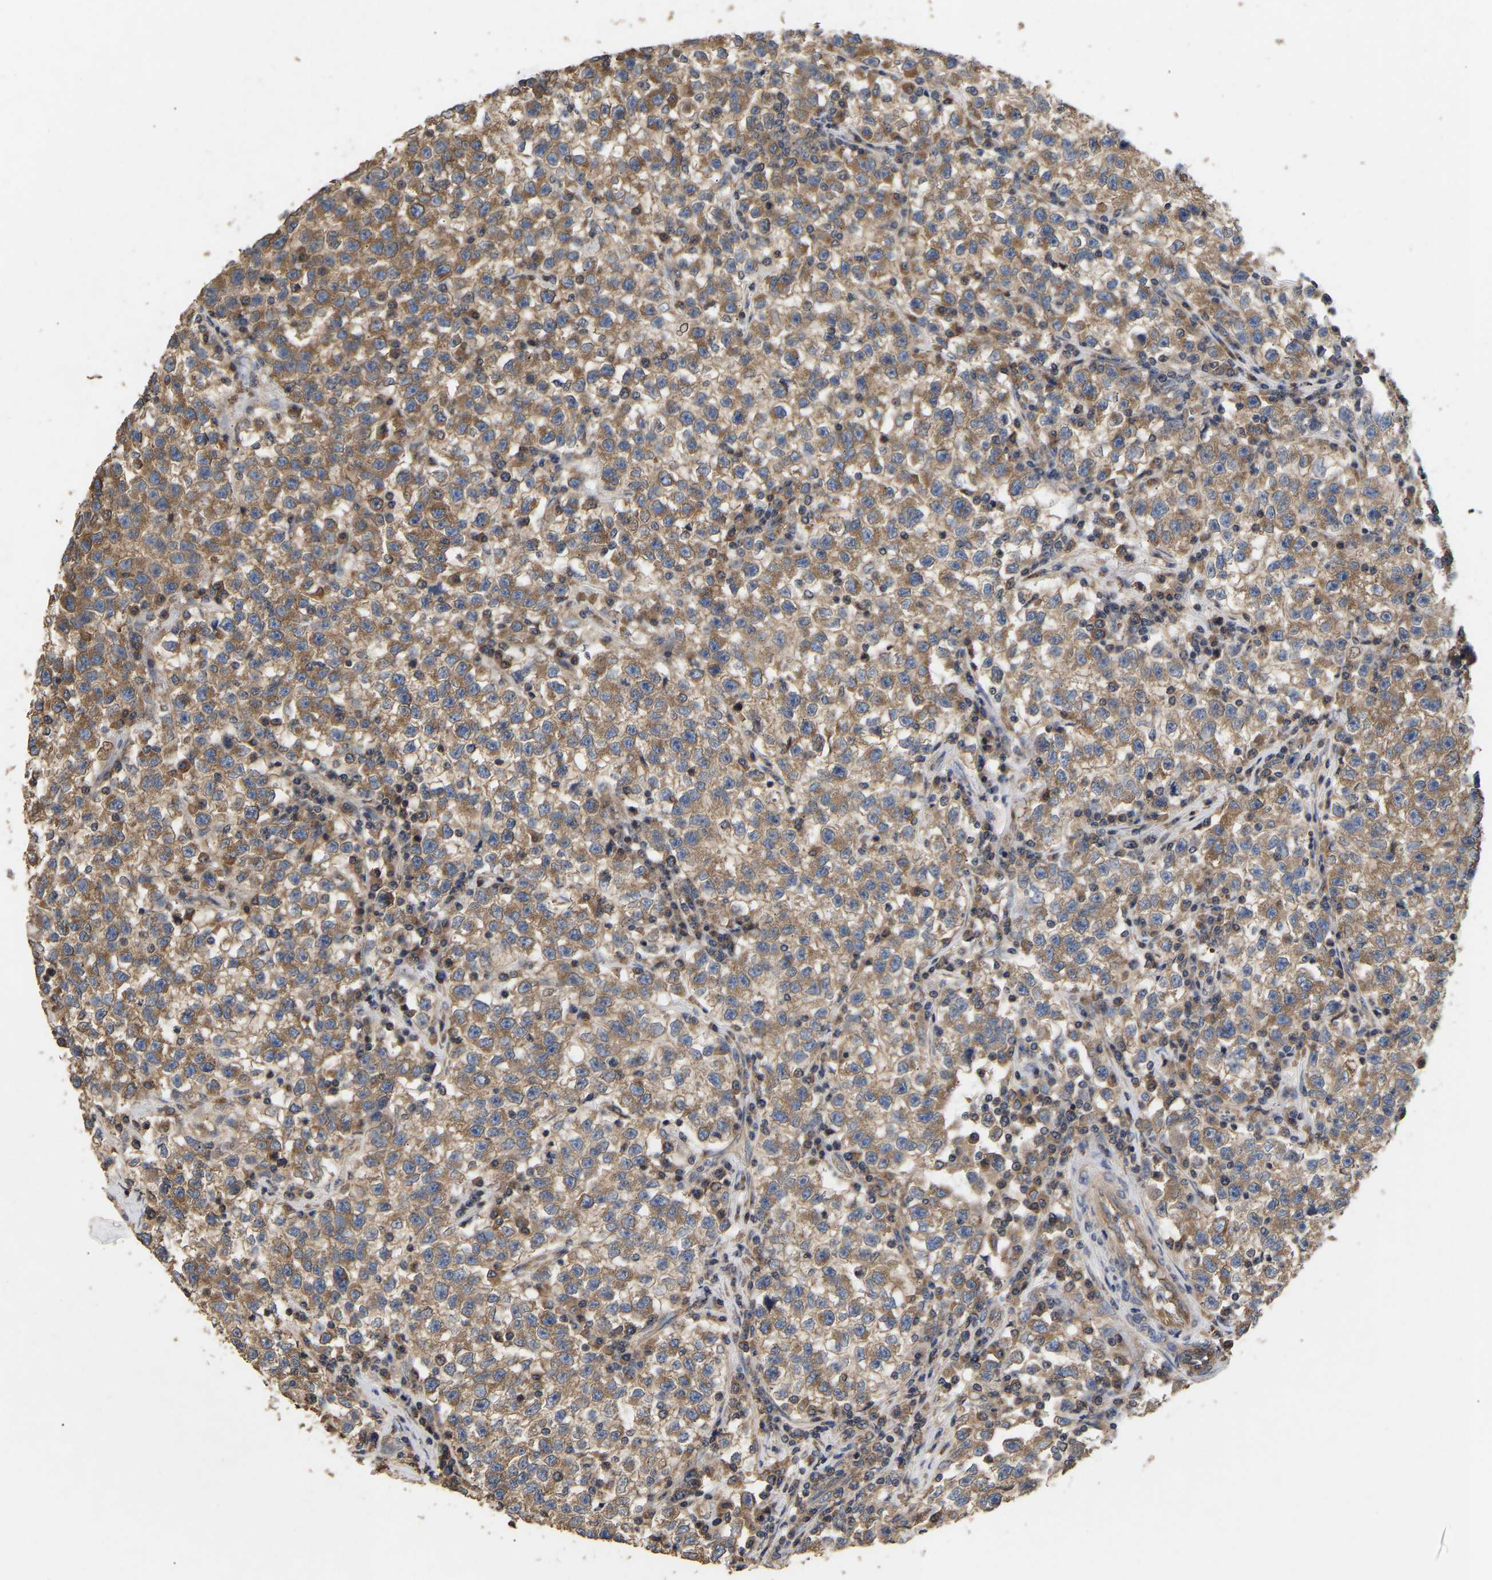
{"staining": {"intensity": "moderate", "quantity": ">75%", "location": "cytoplasmic/membranous"}, "tissue": "testis cancer", "cell_type": "Tumor cells", "image_type": "cancer", "snomed": [{"axis": "morphology", "description": "Seminoma, NOS"}, {"axis": "topography", "description": "Testis"}], "caption": "Testis seminoma stained with immunohistochemistry exhibits moderate cytoplasmic/membranous positivity in approximately >75% of tumor cells. (DAB (3,3'-diaminobenzidine) IHC with brightfield microscopy, high magnification).", "gene": "AIMP2", "patient": {"sex": "male", "age": 22}}